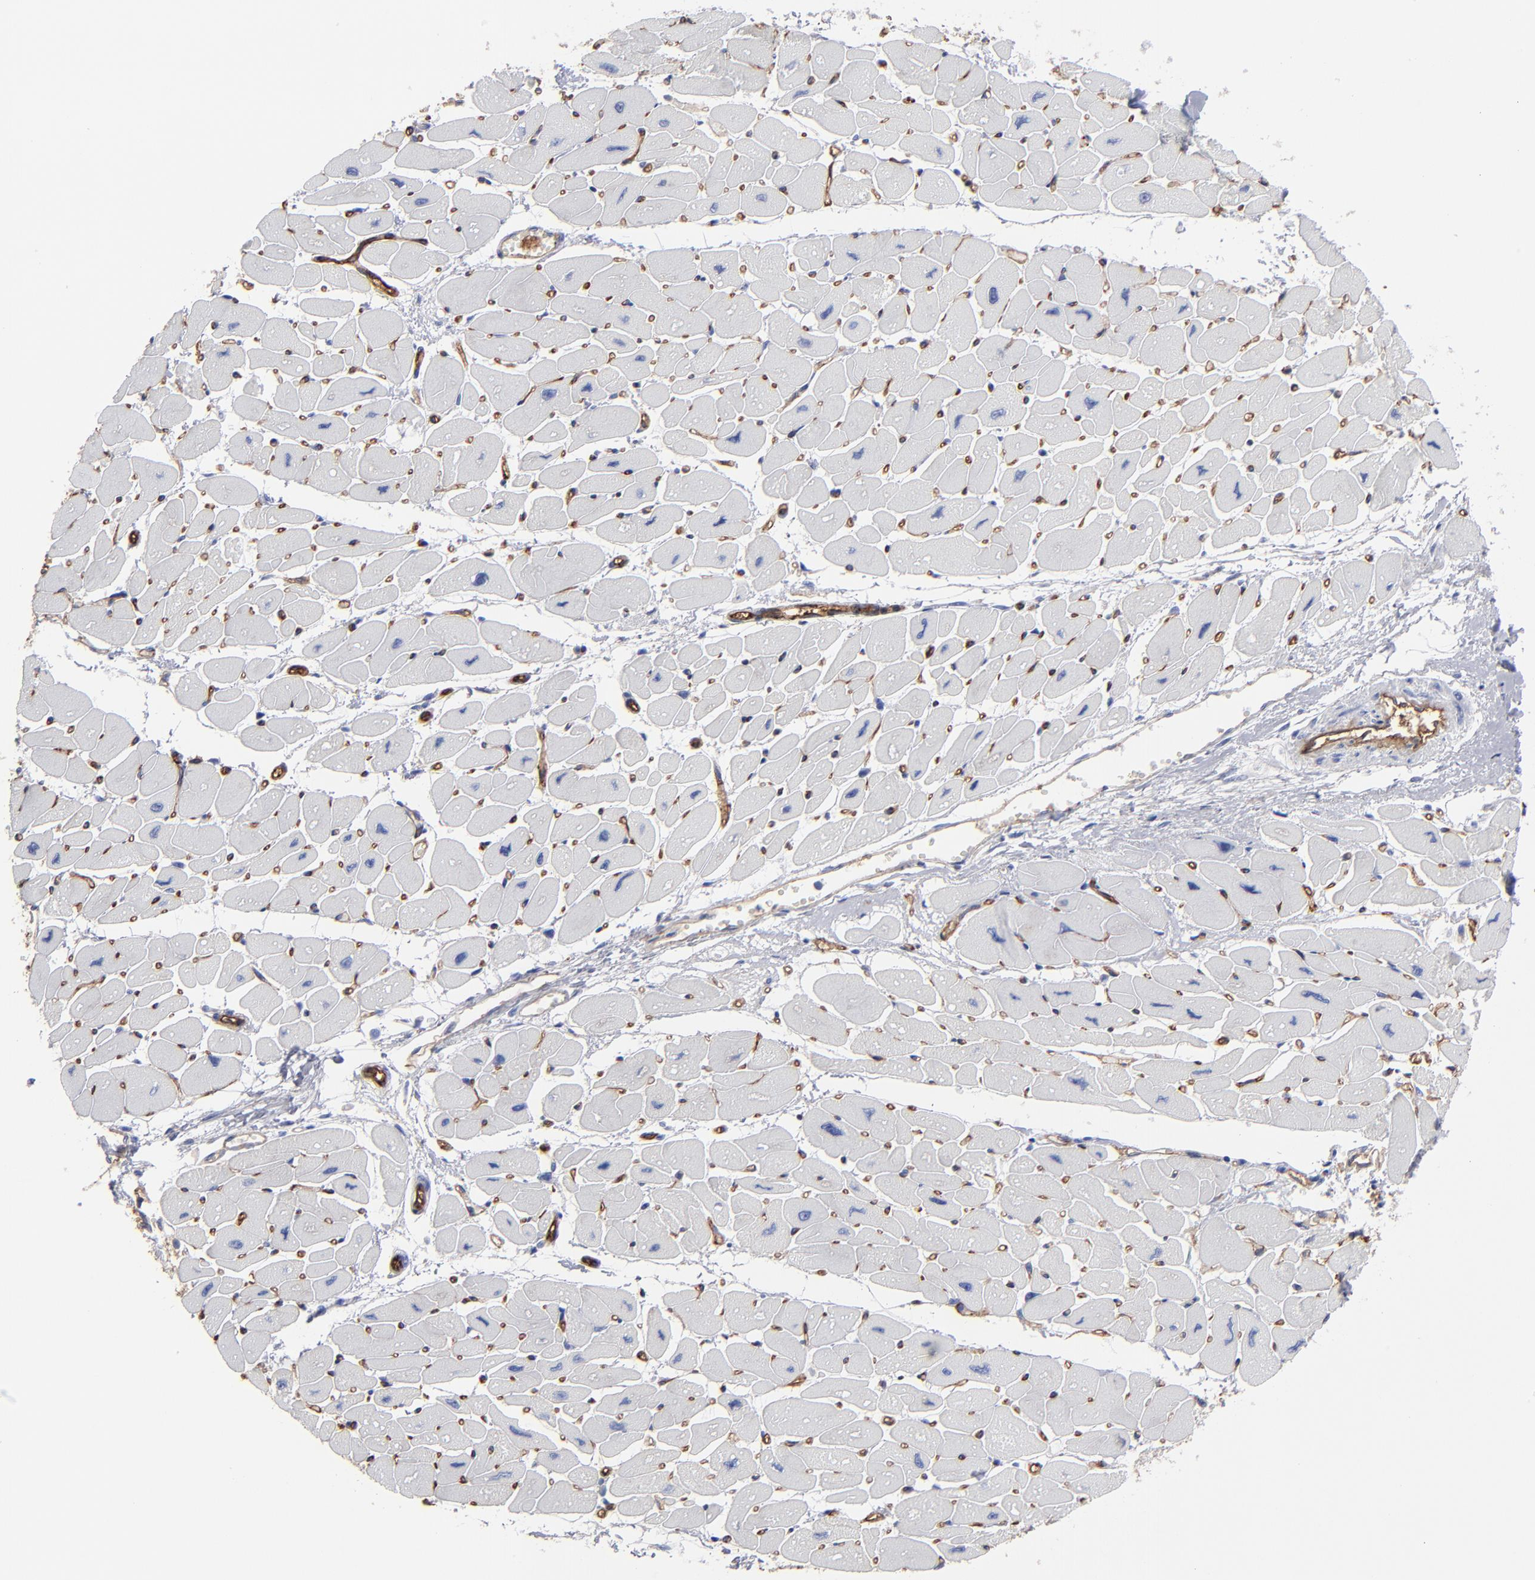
{"staining": {"intensity": "moderate", "quantity": "<25%", "location": "cytoplasmic/membranous"}, "tissue": "heart muscle", "cell_type": "Cardiomyocytes", "image_type": "normal", "snomed": [{"axis": "morphology", "description": "Normal tissue, NOS"}, {"axis": "topography", "description": "Heart"}], "caption": "Protein staining reveals moderate cytoplasmic/membranous expression in approximately <25% of cardiomyocytes in unremarkable heart muscle.", "gene": "TM4SF1", "patient": {"sex": "female", "age": 54}}